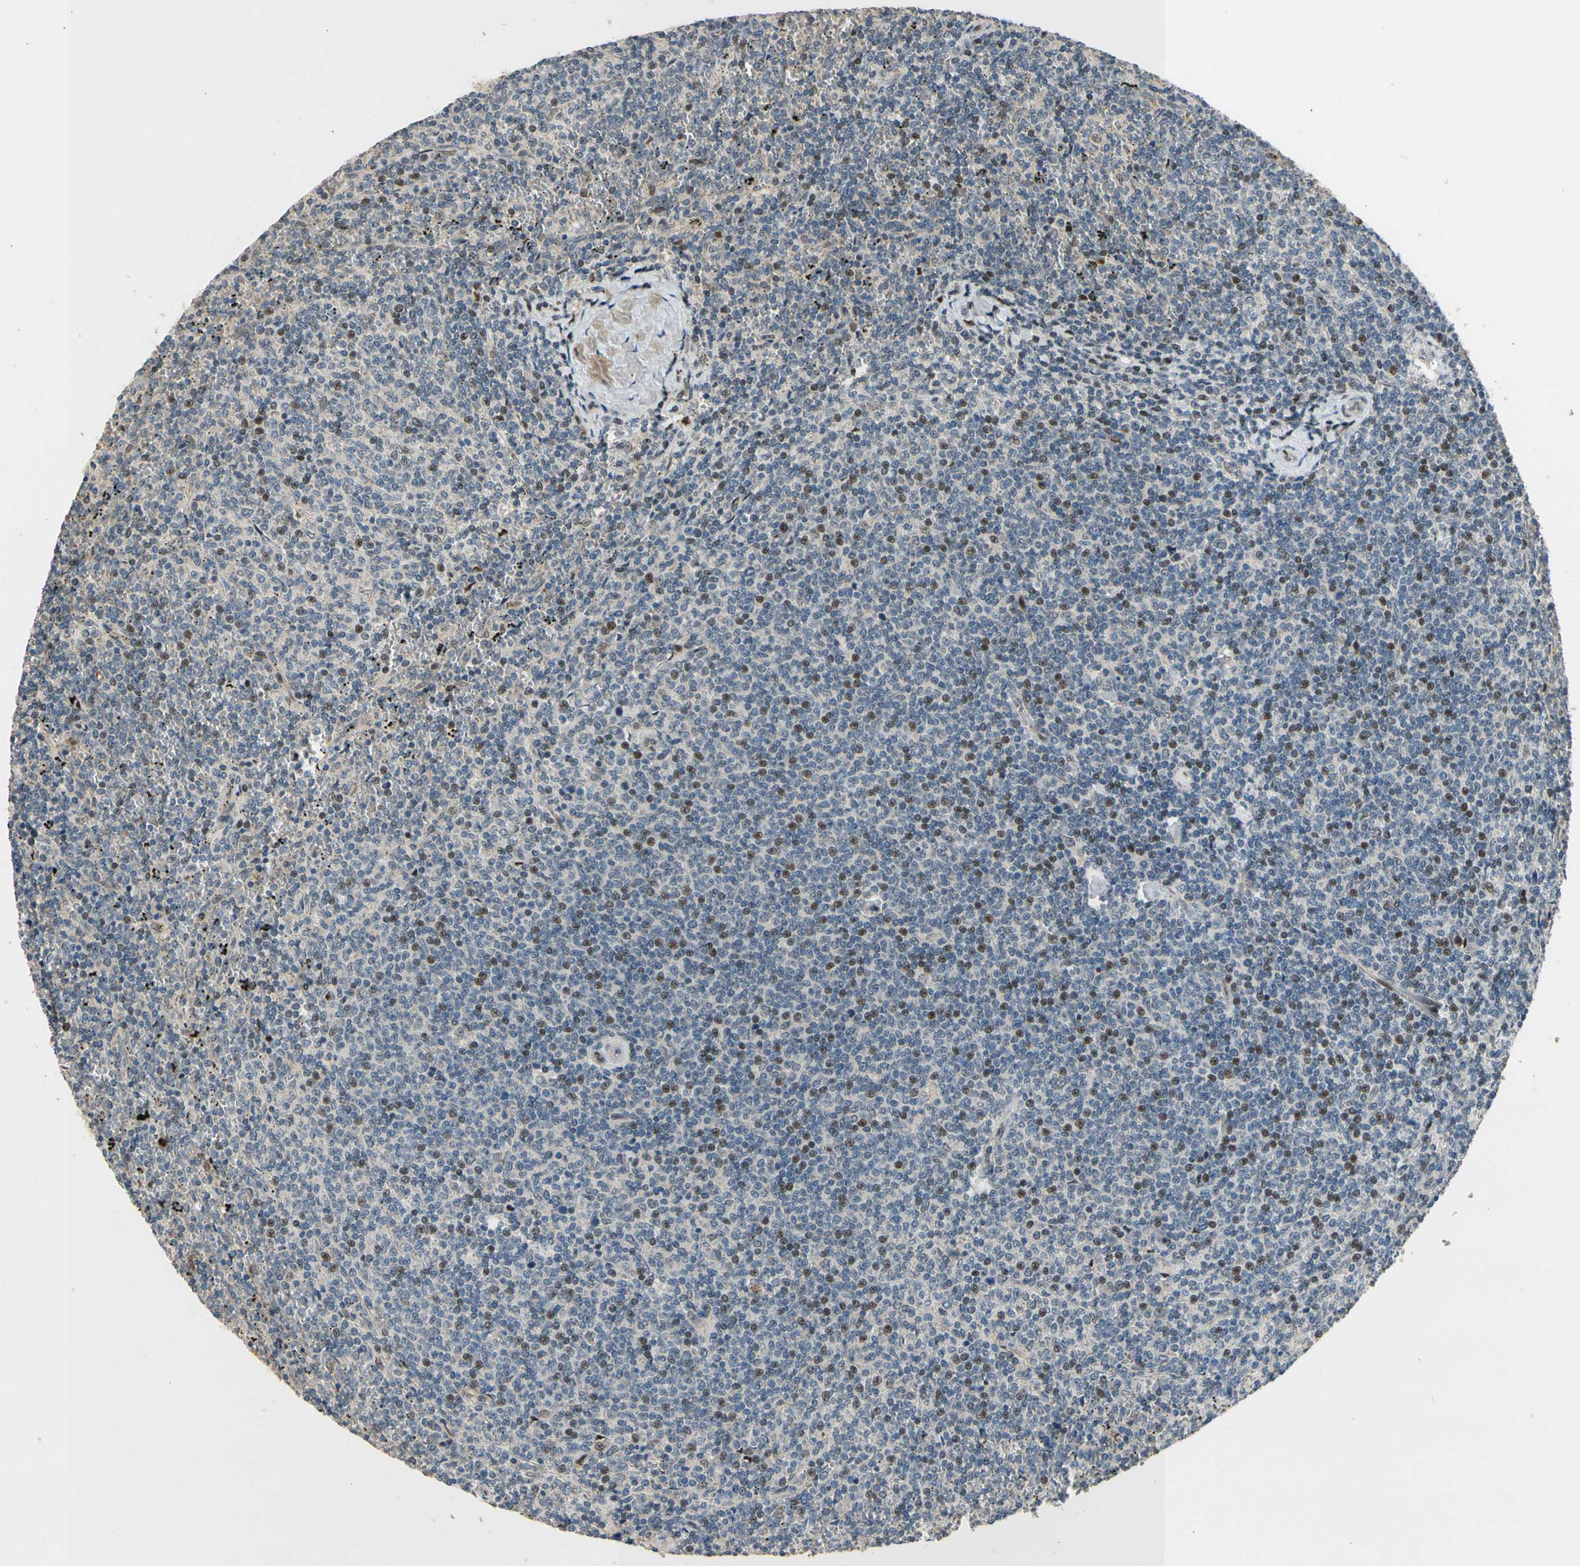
{"staining": {"intensity": "moderate", "quantity": "25%-75%", "location": "nuclear"}, "tissue": "lymphoma", "cell_type": "Tumor cells", "image_type": "cancer", "snomed": [{"axis": "morphology", "description": "Malignant lymphoma, non-Hodgkin's type, Low grade"}, {"axis": "topography", "description": "Spleen"}], "caption": "Human lymphoma stained for a protein (brown) shows moderate nuclear positive expression in approximately 25%-75% of tumor cells.", "gene": "ZNF184", "patient": {"sex": "female", "age": 50}}